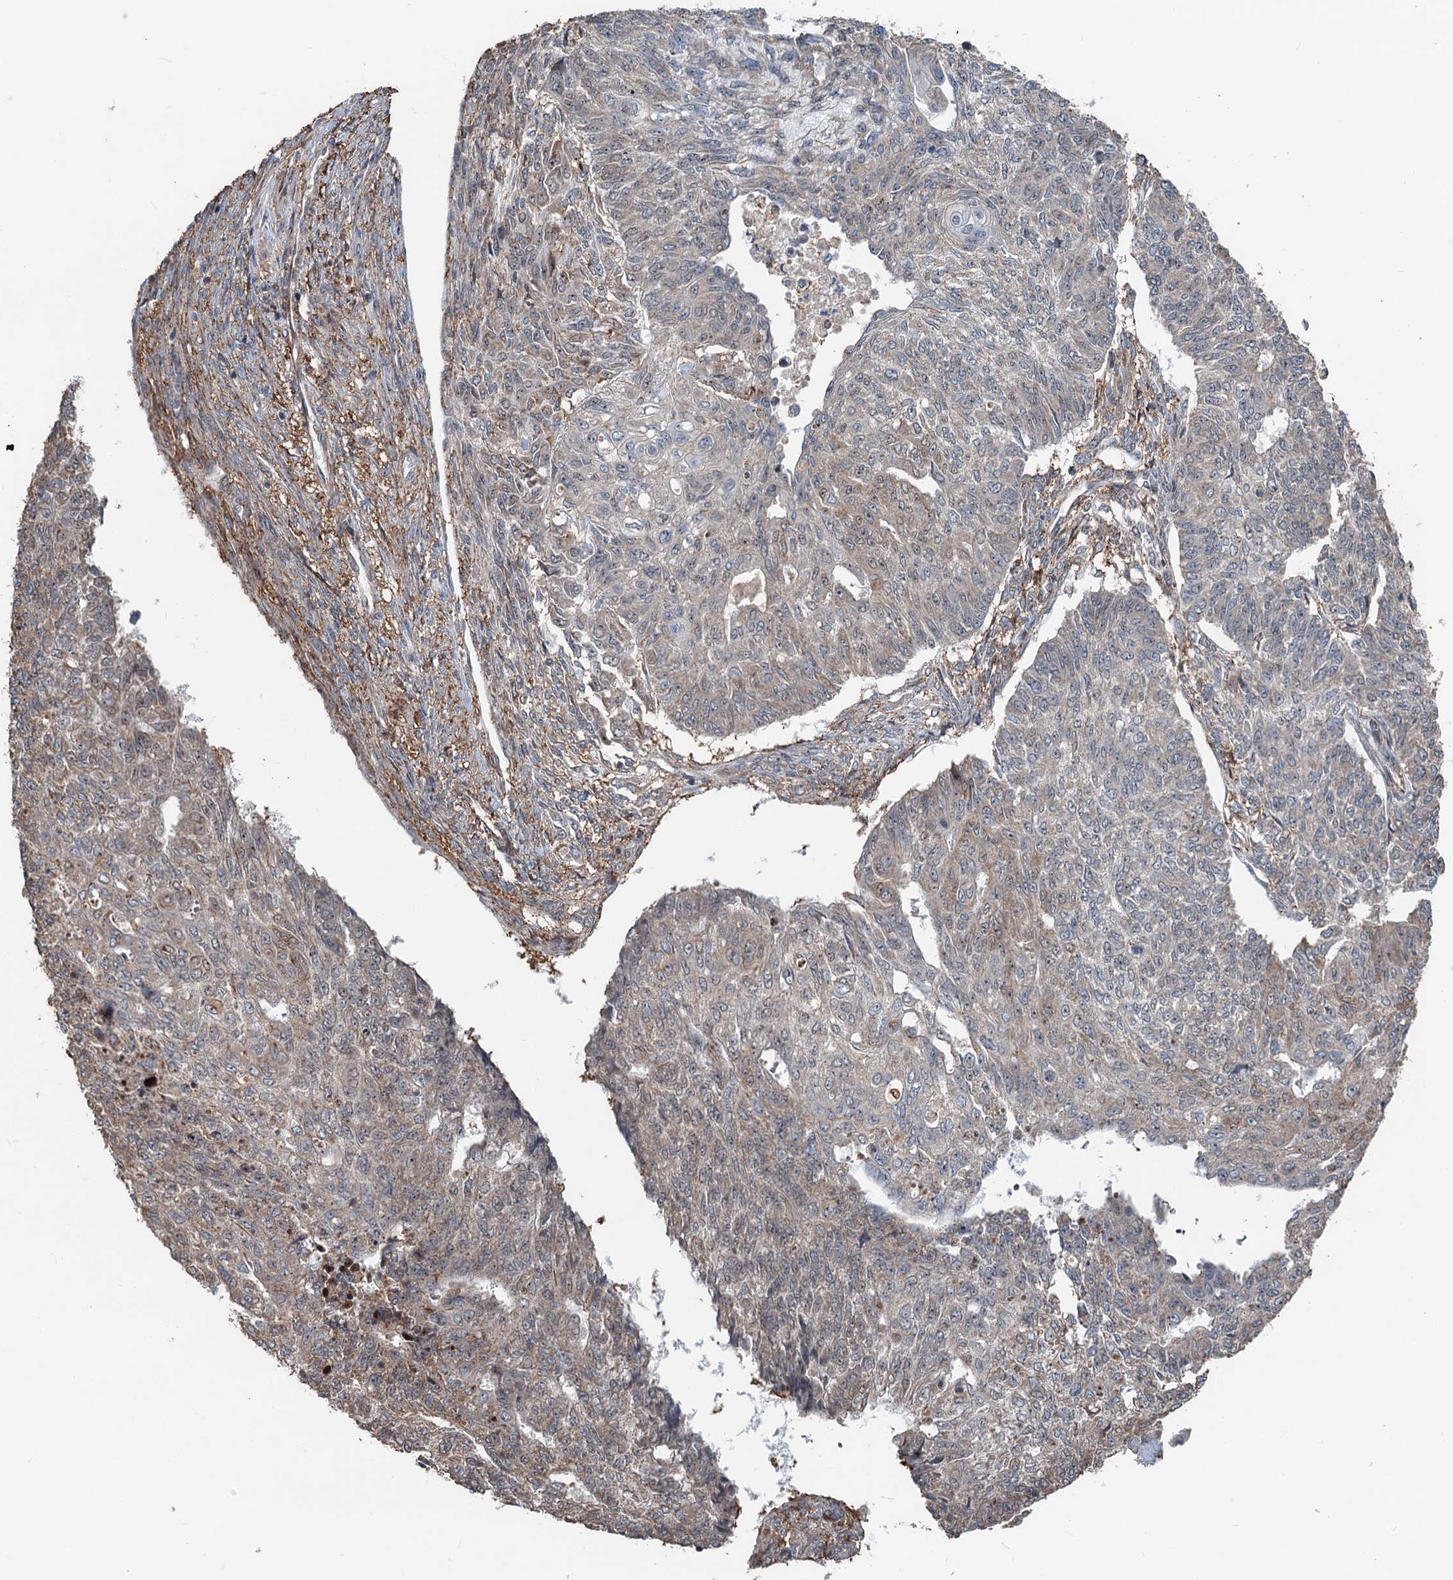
{"staining": {"intensity": "weak", "quantity": "25%-75%", "location": "cytoplasmic/membranous"}, "tissue": "endometrial cancer", "cell_type": "Tumor cells", "image_type": "cancer", "snomed": [{"axis": "morphology", "description": "Adenocarcinoma, NOS"}, {"axis": "topography", "description": "Endometrium"}], "caption": "Protein staining of adenocarcinoma (endometrial) tissue displays weak cytoplasmic/membranous expression in approximately 25%-75% of tumor cells.", "gene": "TMA16", "patient": {"sex": "female", "age": 32}}